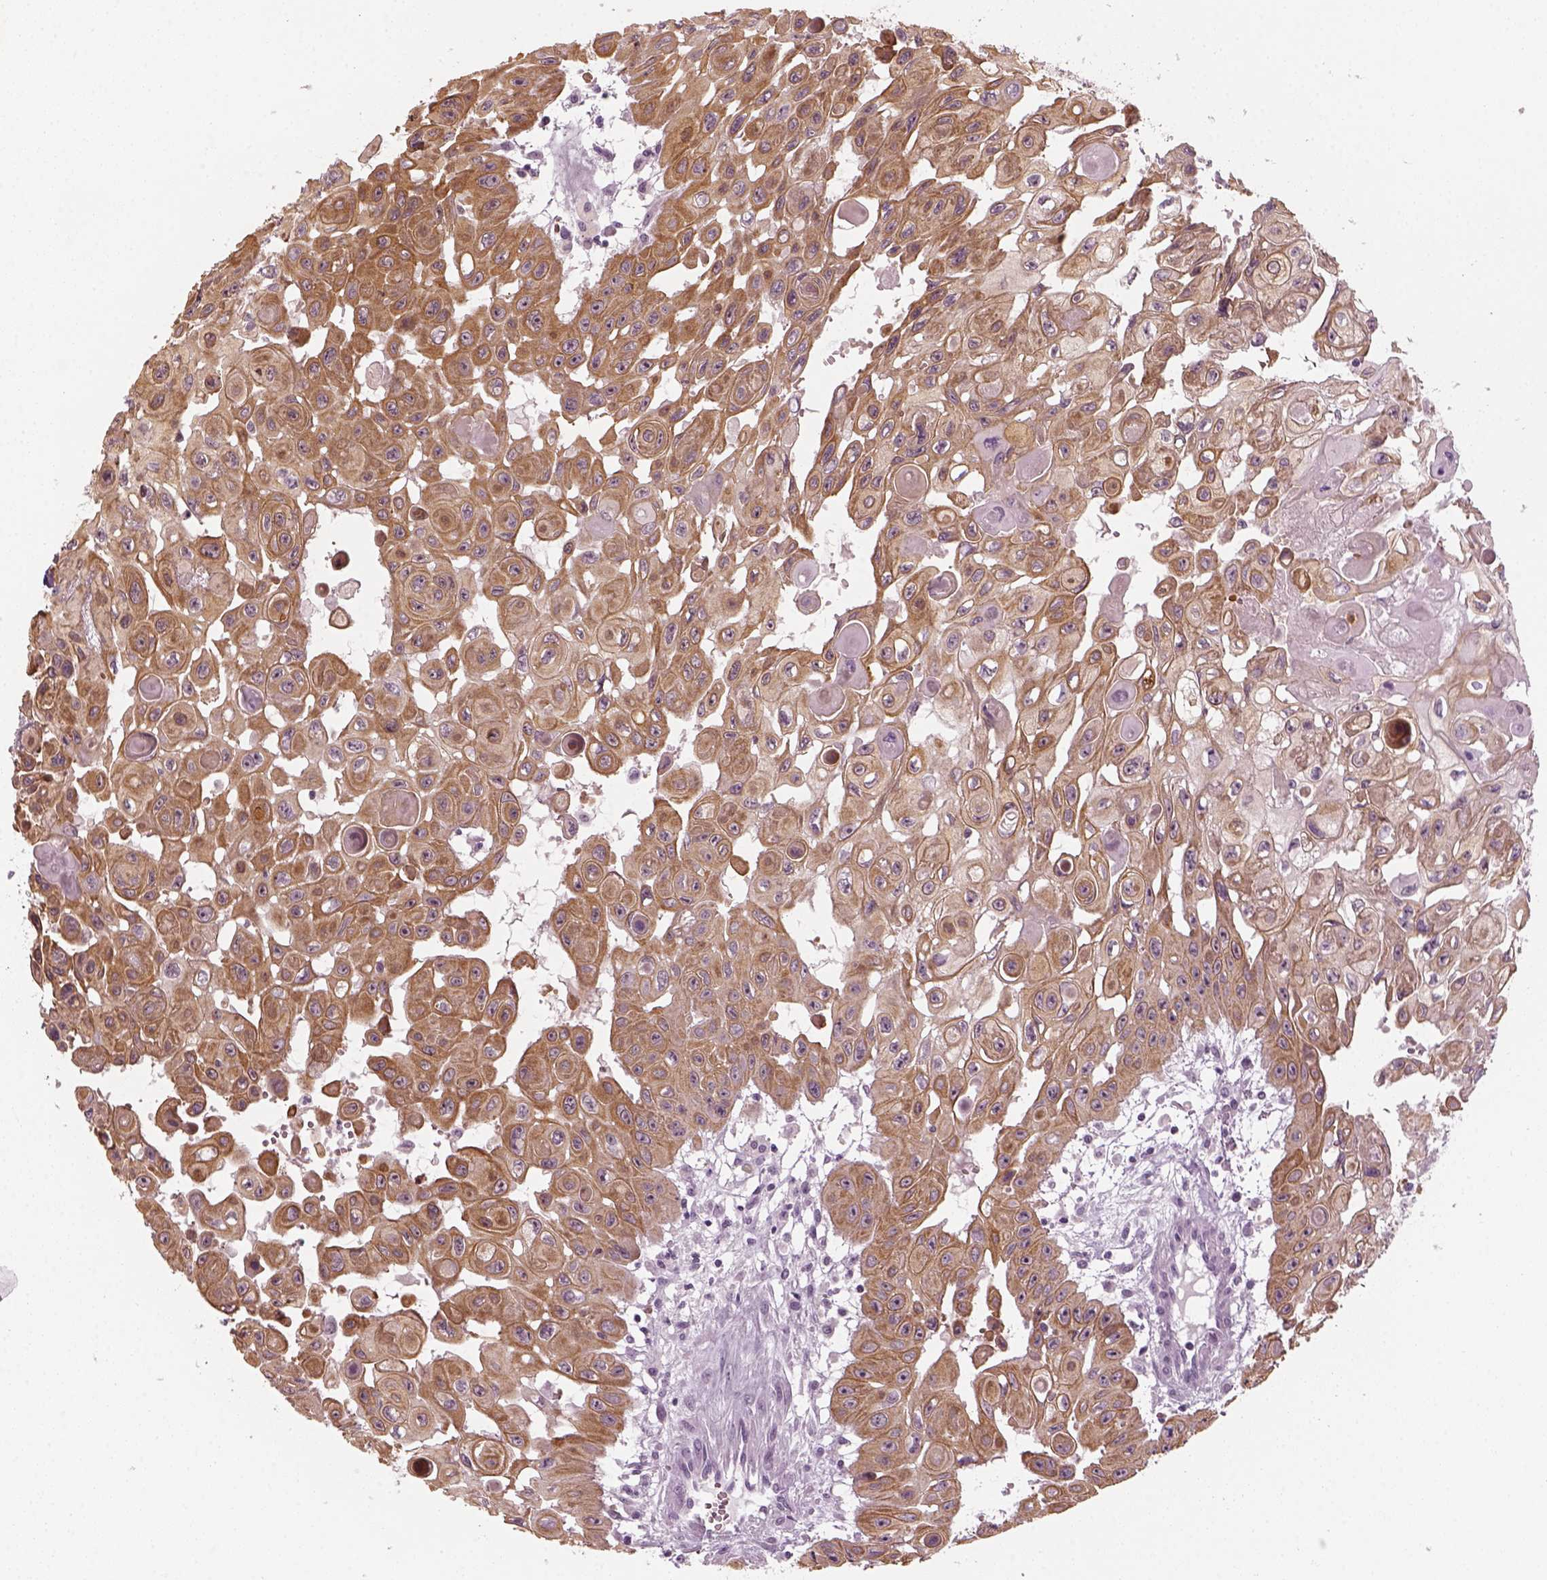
{"staining": {"intensity": "moderate", "quantity": ">75%", "location": "cytoplasmic/membranous"}, "tissue": "head and neck cancer", "cell_type": "Tumor cells", "image_type": "cancer", "snomed": [{"axis": "morphology", "description": "Adenocarcinoma, NOS"}, {"axis": "topography", "description": "Head-Neck"}], "caption": "Human adenocarcinoma (head and neck) stained for a protein (brown) demonstrates moderate cytoplasmic/membranous positive staining in approximately >75% of tumor cells.", "gene": "KRT75", "patient": {"sex": "male", "age": 73}}